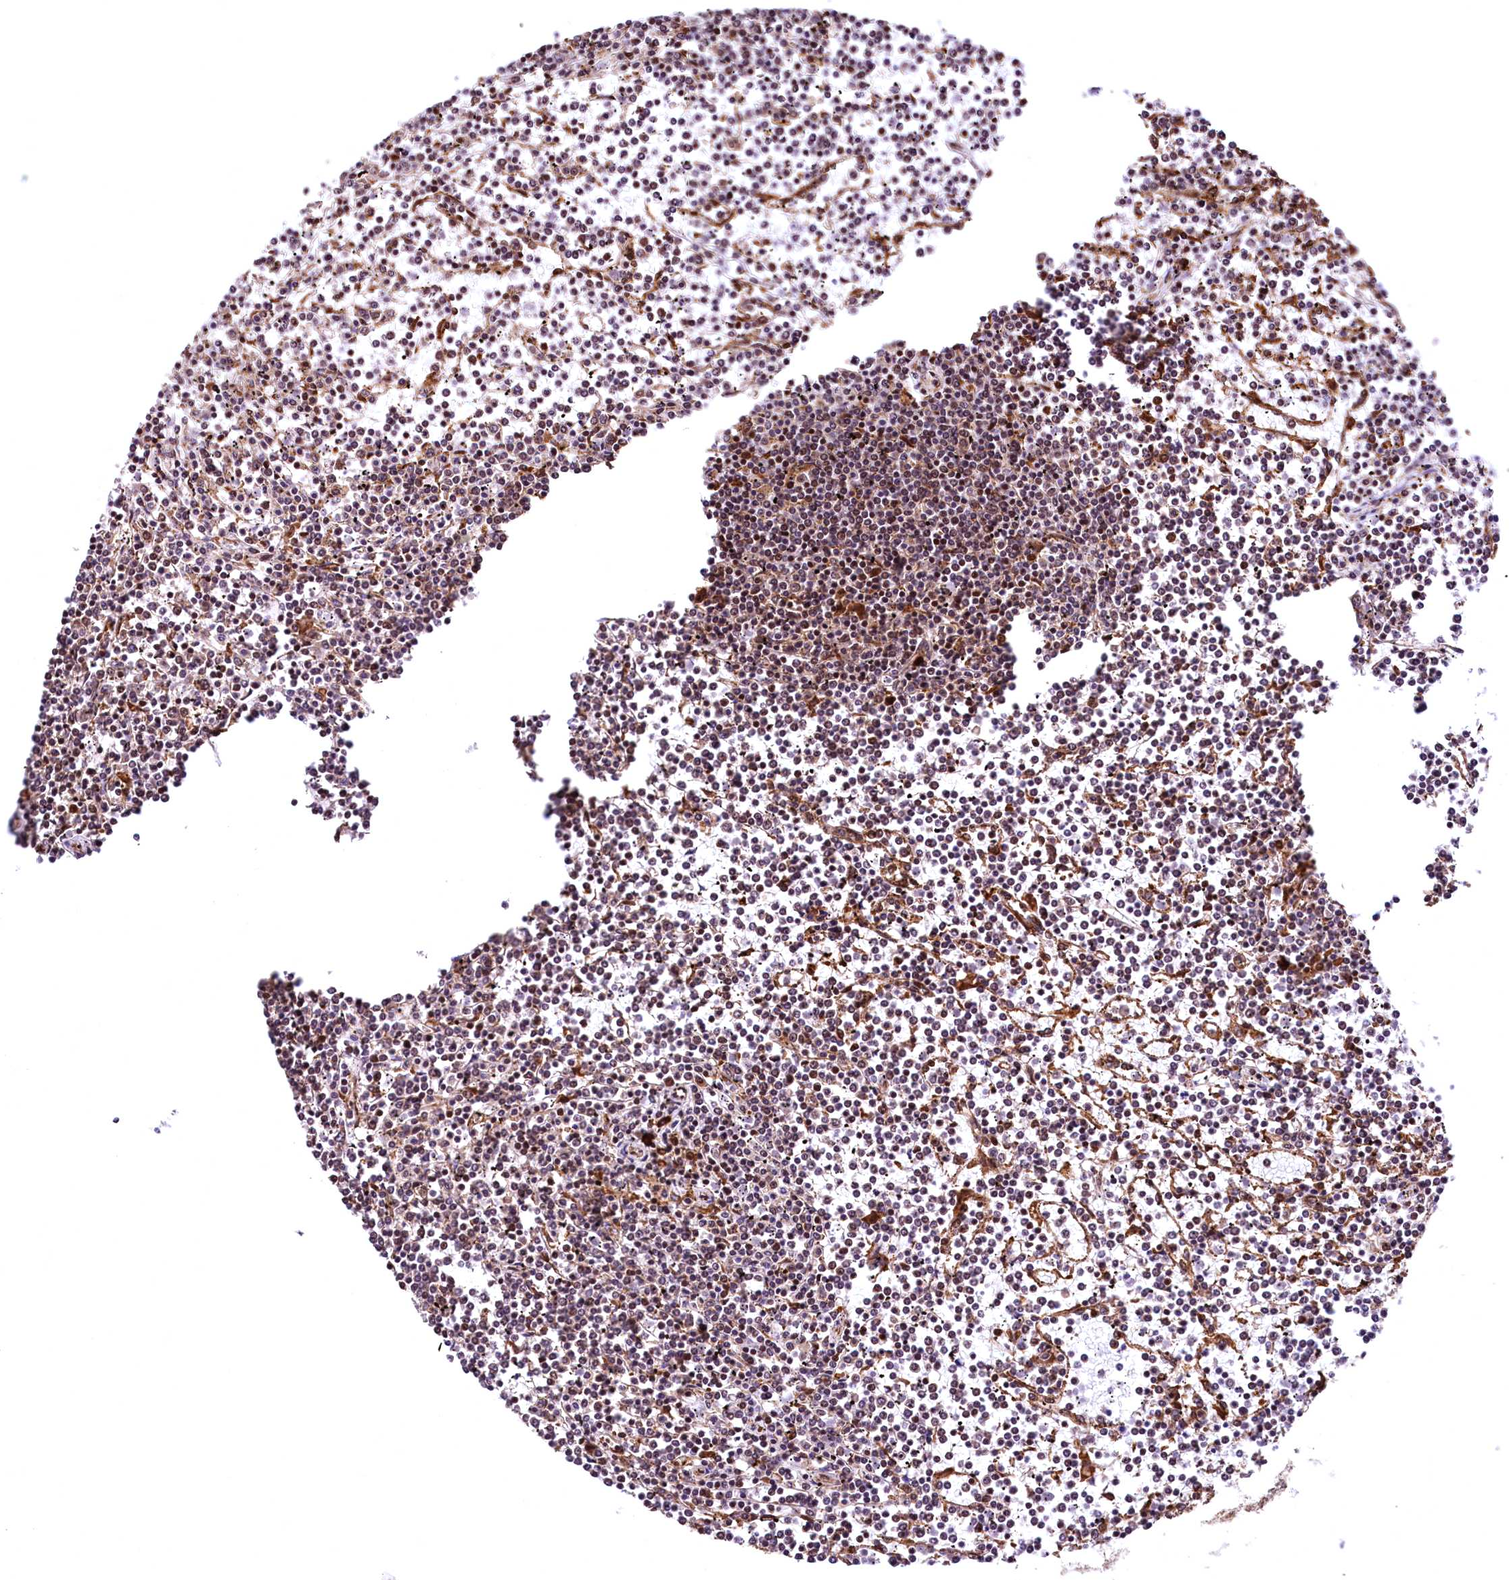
{"staining": {"intensity": "moderate", "quantity": "<25%", "location": "cytoplasmic/membranous,nuclear"}, "tissue": "lymphoma", "cell_type": "Tumor cells", "image_type": "cancer", "snomed": [{"axis": "morphology", "description": "Malignant lymphoma, non-Hodgkin's type, Low grade"}, {"axis": "topography", "description": "Spleen"}], "caption": "Protein staining by immunohistochemistry exhibits moderate cytoplasmic/membranous and nuclear positivity in approximately <25% of tumor cells in lymphoma.", "gene": "PDS5B", "patient": {"sex": "female", "age": 19}}